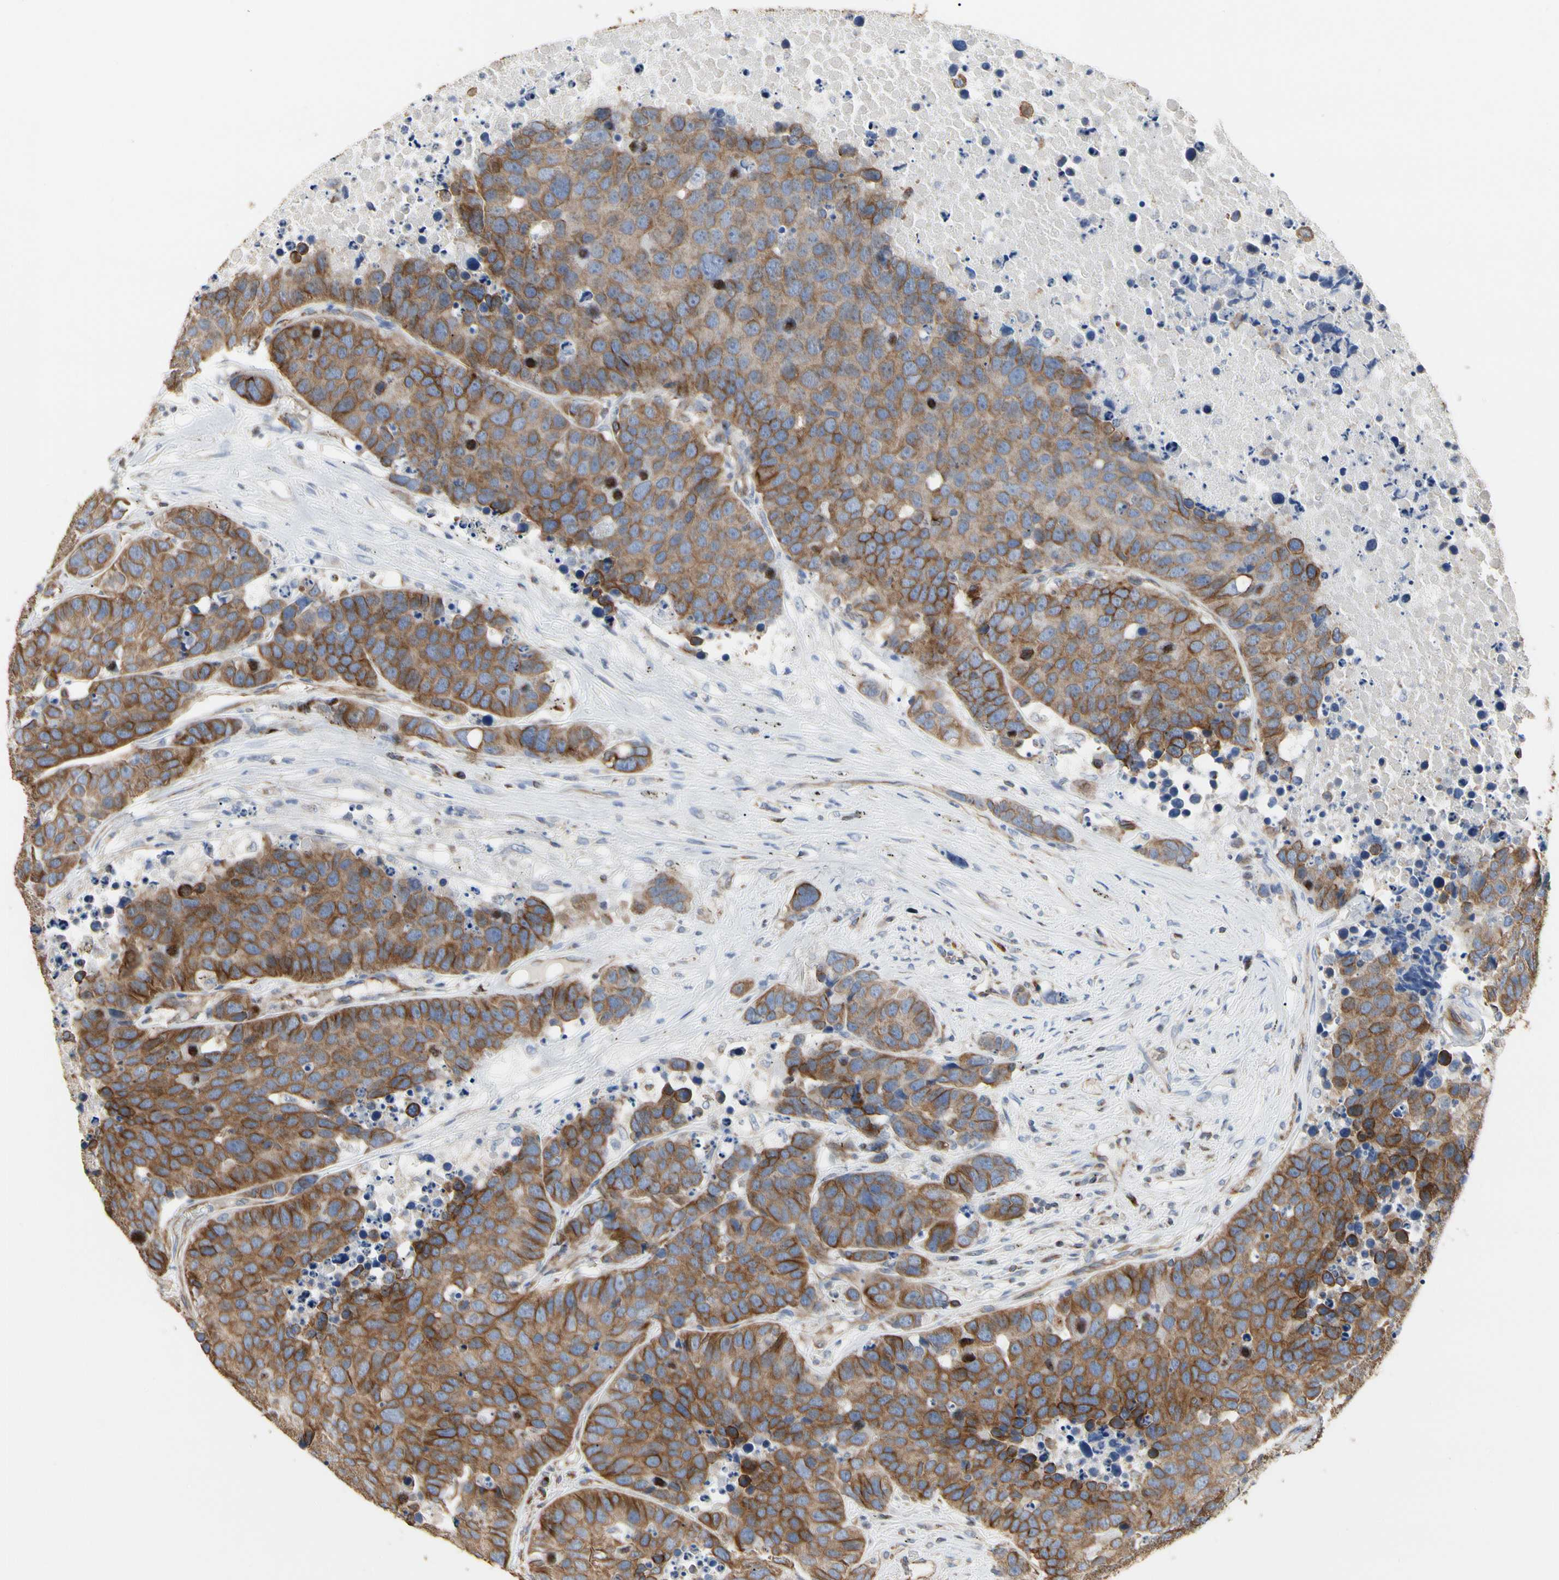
{"staining": {"intensity": "moderate", "quantity": ">75%", "location": "cytoplasmic/membranous"}, "tissue": "carcinoid", "cell_type": "Tumor cells", "image_type": "cancer", "snomed": [{"axis": "morphology", "description": "Carcinoid, malignant, NOS"}, {"axis": "topography", "description": "Lung"}], "caption": "Immunohistochemical staining of human malignant carcinoid shows medium levels of moderate cytoplasmic/membranous protein positivity in approximately >75% of tumor cells. (IHC, brightfield microscopy, high magnification).", "gene": "TUBA1A", "patient": {"sex": "male", "age": 60}}